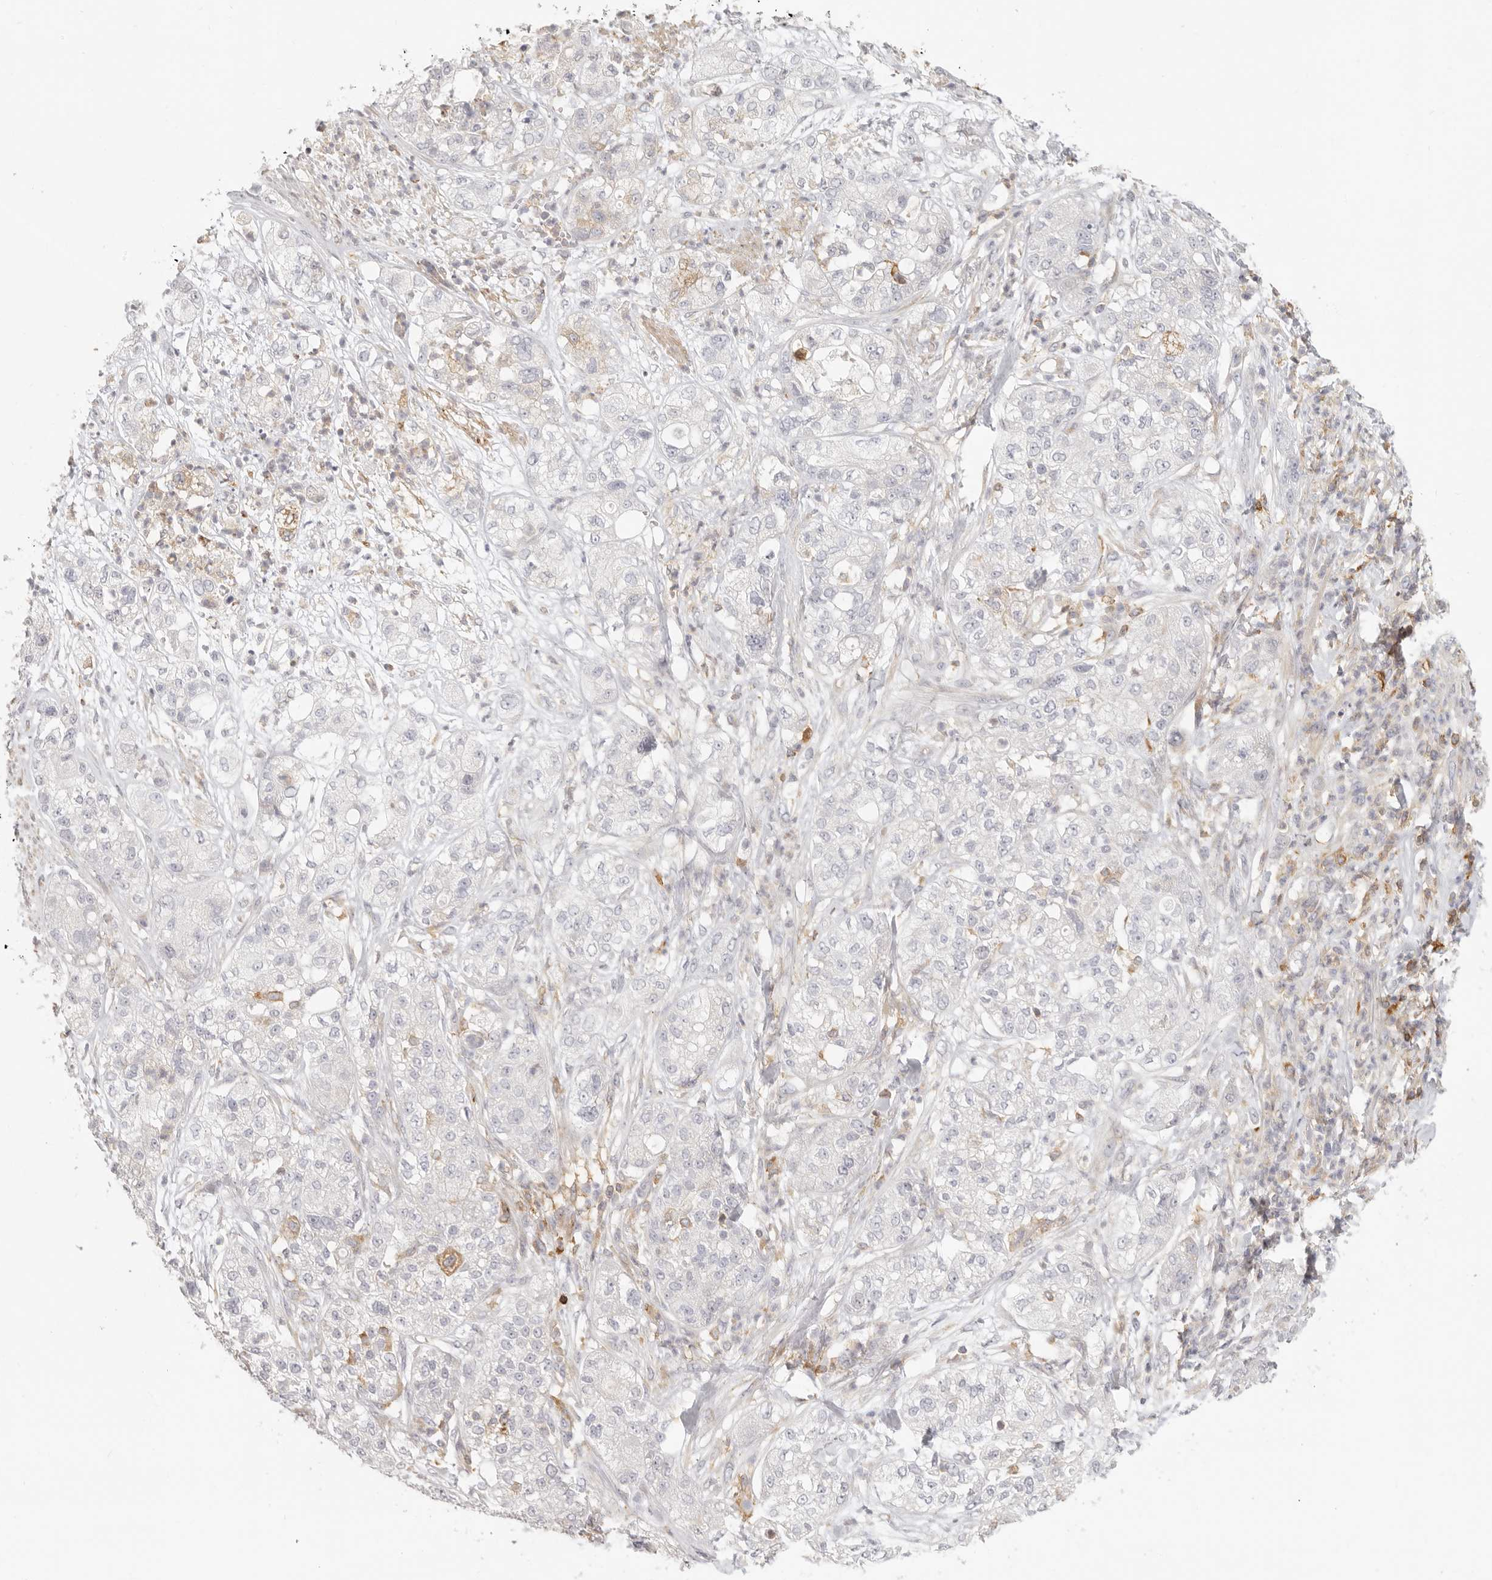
{"staining": {"intensity": "negative", "quantity": "none", "location": "none"}, "tissue": "pancreatic cancer", "cell_type": "Tumor cells", "image_type": "cancer", "snomed": [{"axis": "morphology", "description": "Adenocarcinoma, NOS"}, {"axis": "topography", "description": "Pancreas"}], "caption": "An image of pancreatic cancer stained for a protein reveals no brown staining in tumor cells.", "gene": "NIBAN1", "patient": {"sex": "female", "age": 78}}